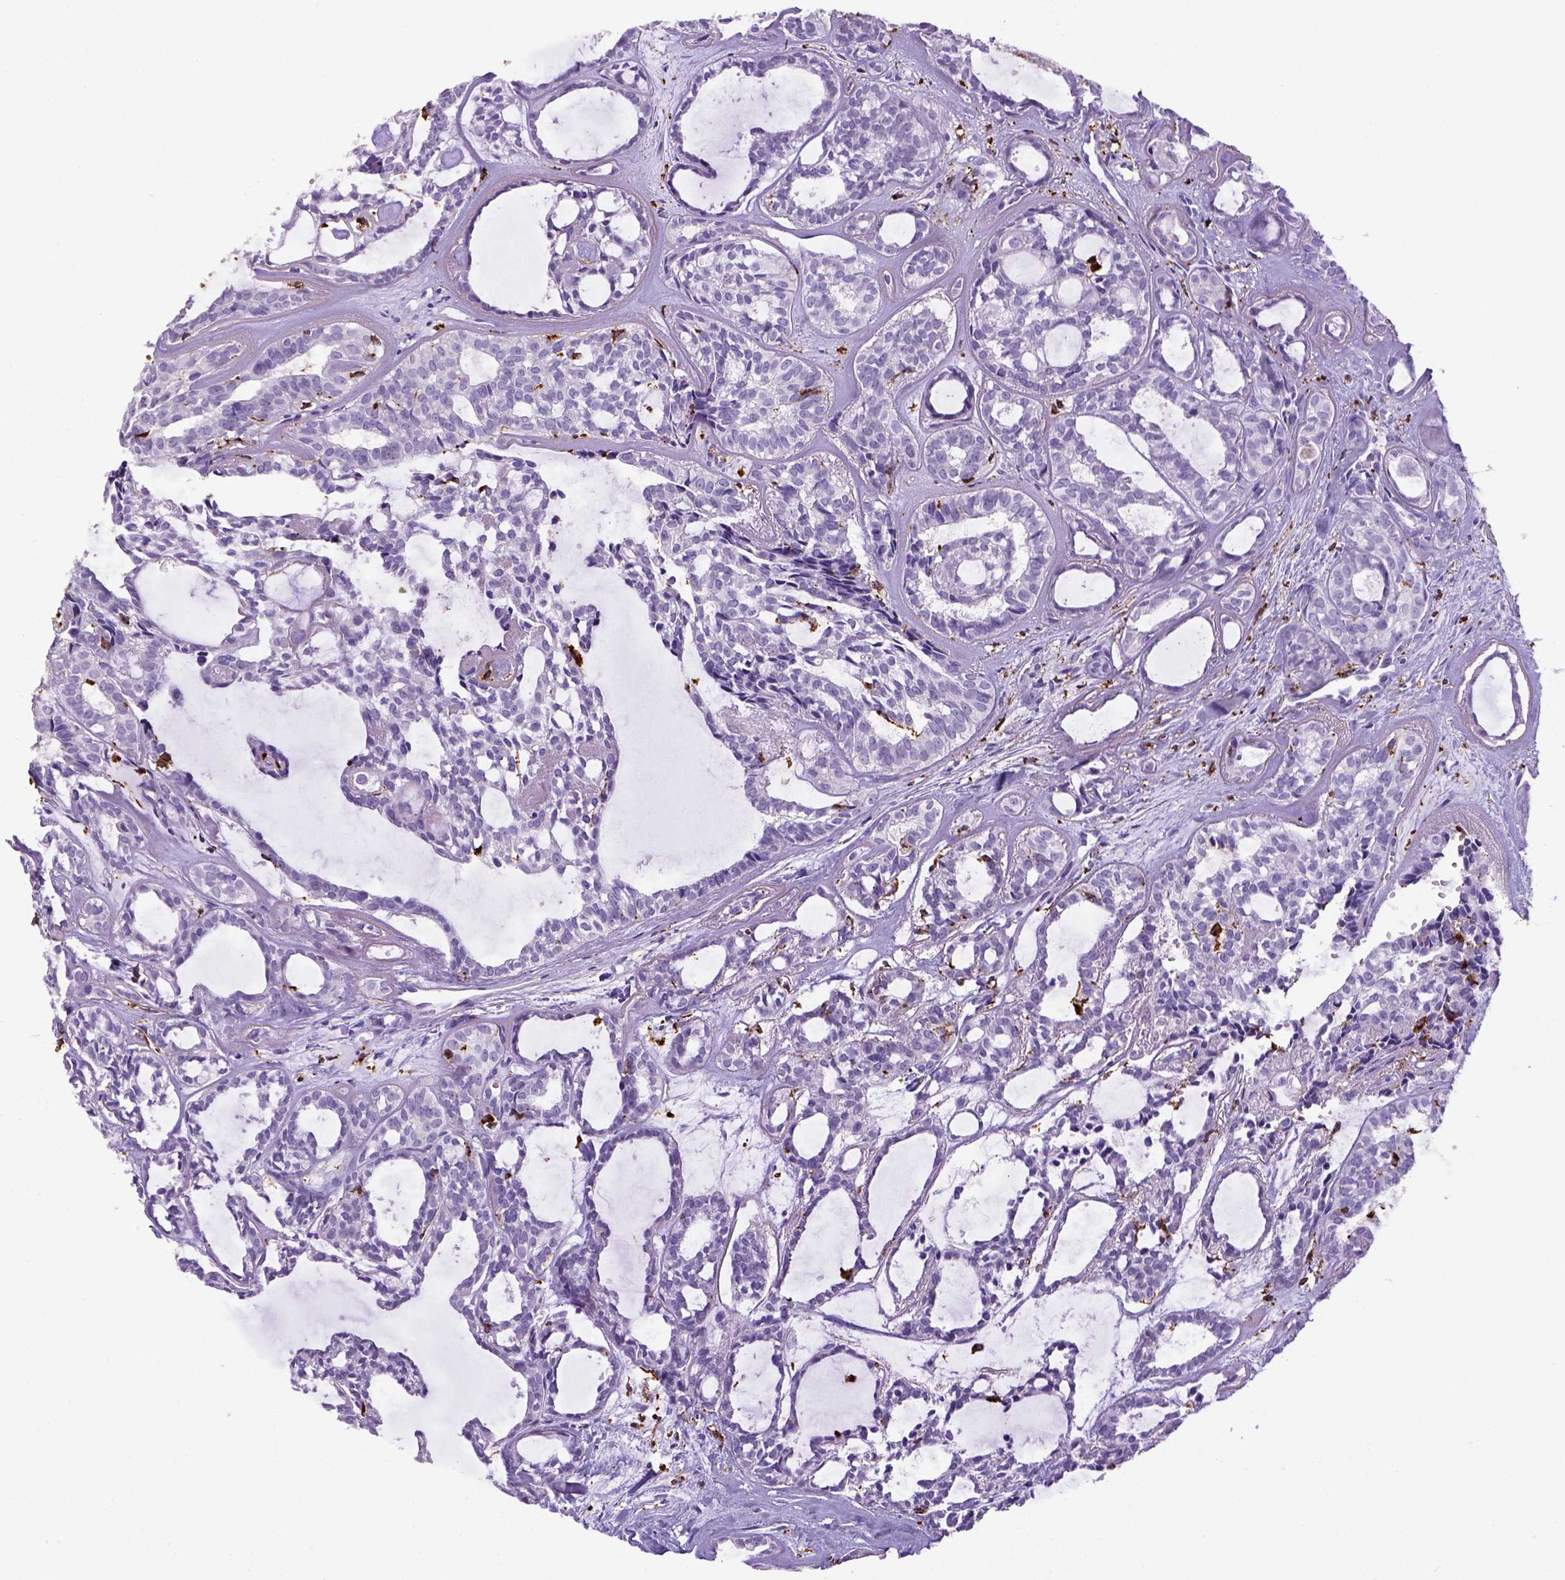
{"staining": {"intensity": "negative", "quantity": "none", "location": "none"}, "tissue": "head and neck cancer", "cell_type": "Tumor cells", "image_type": "cancer", "snomed": [{"axis": "morphology", "description": "Adenocarcinoma, NOS"}, {"axis": "topography", "description": "Head-Neck"}], "caption": "Immunohistochemistry histopathology image of neoplastic tissue: human head and neck cancer stained with DAB exhibits no significant protein expression in tumor cells.", "gene": "CD68", "patient": {"sex": "female", "age": 62}}